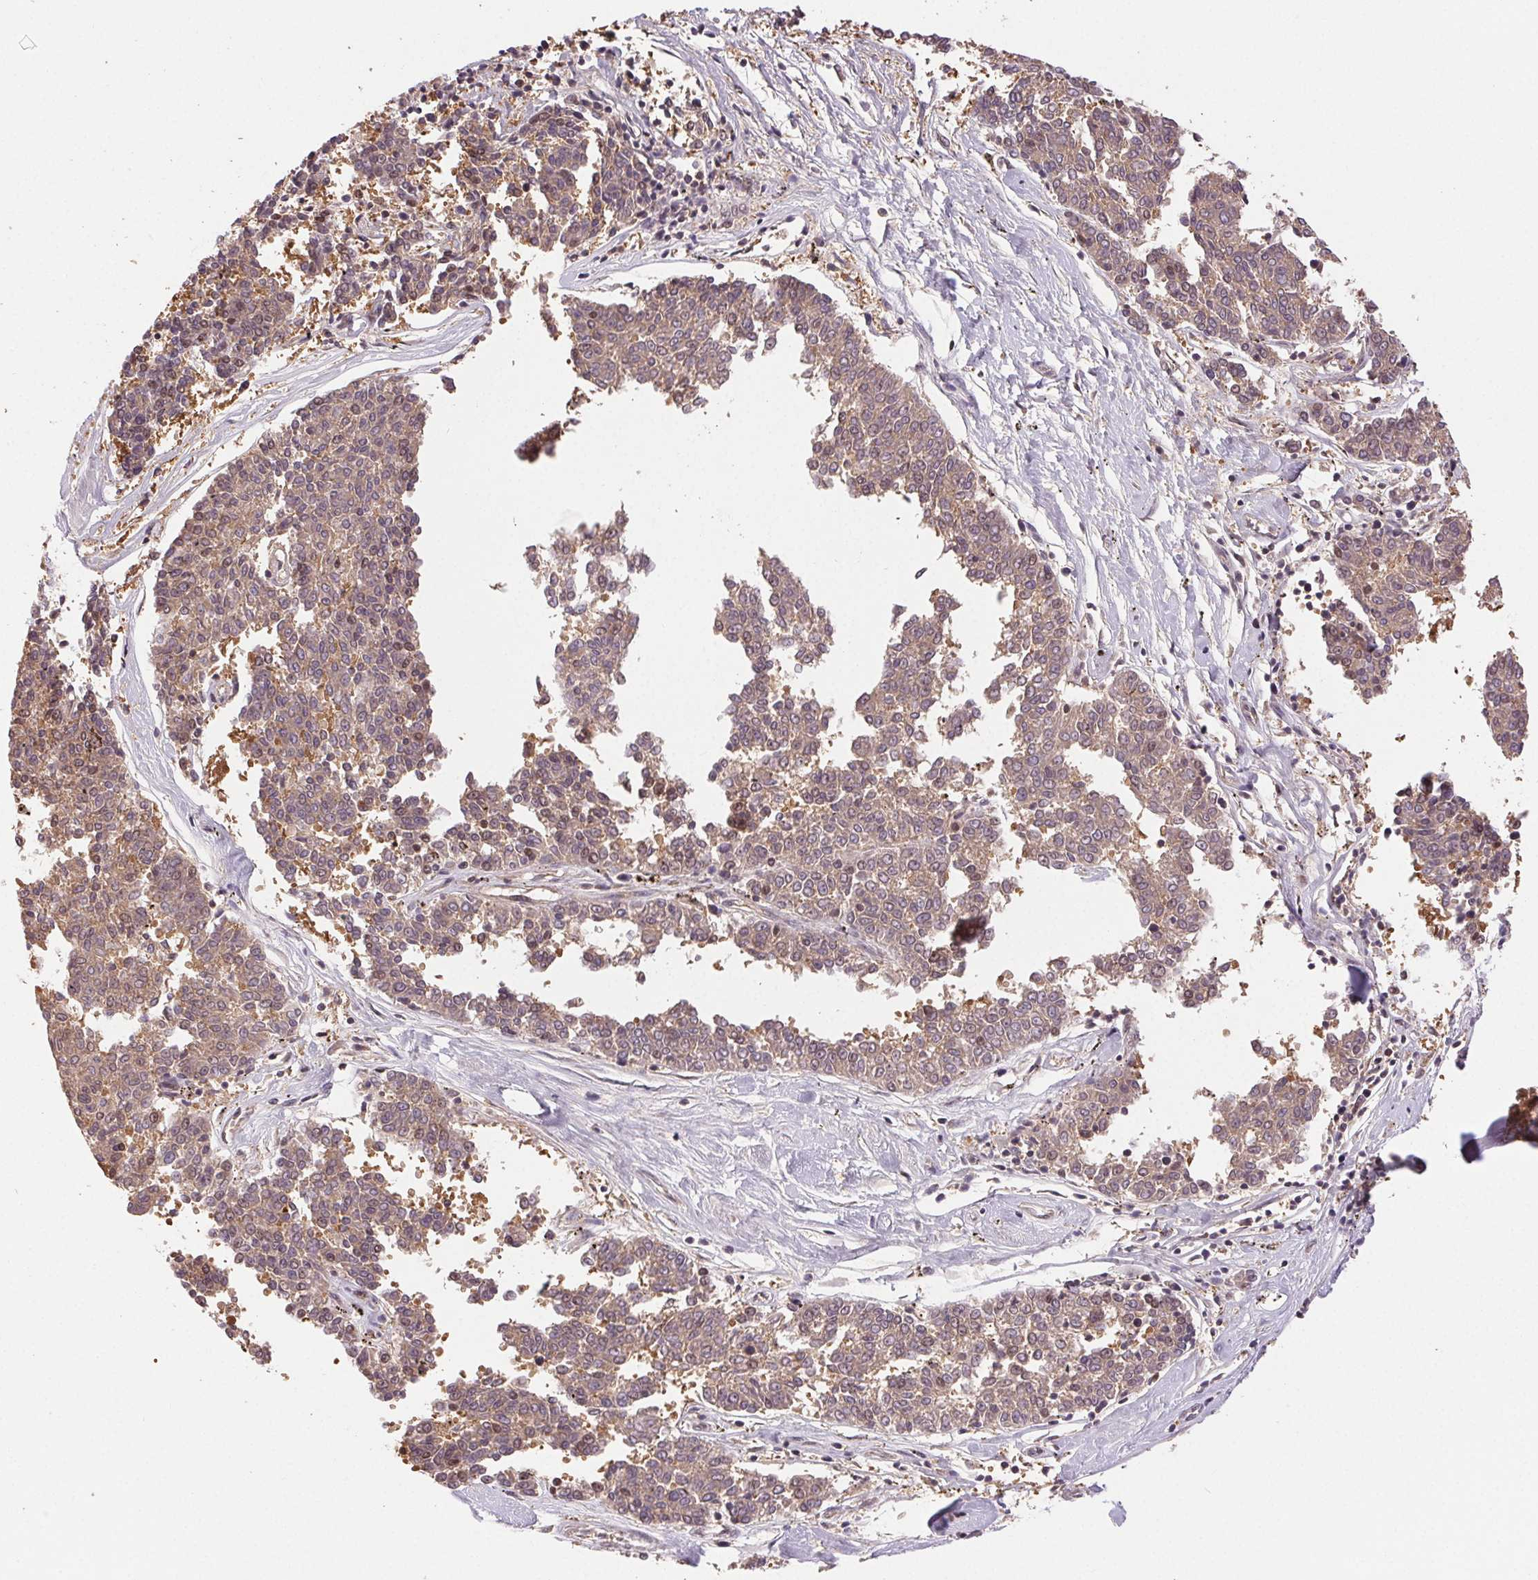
{"staining": {"intensity": "weak", "quantity": "<25%", "location": "cytoplasmic/membranous"}, "tissue": "melanoma", "cell_type": "Tumor cells", "image_type": "cancer", "snomed": [{"axis": "morphology", "description": "Malignant melanoma, NOS"}, {"axis": "topography", "description": "Skin"}], "caption": "Protein analysis of melanoma exhibits no significant expression in tumor cells. (Immunohistochemistry, brightfield microscopy, high magnification).", "gene": "GDI2", "patient": {"sex": "female", "age": 72}}